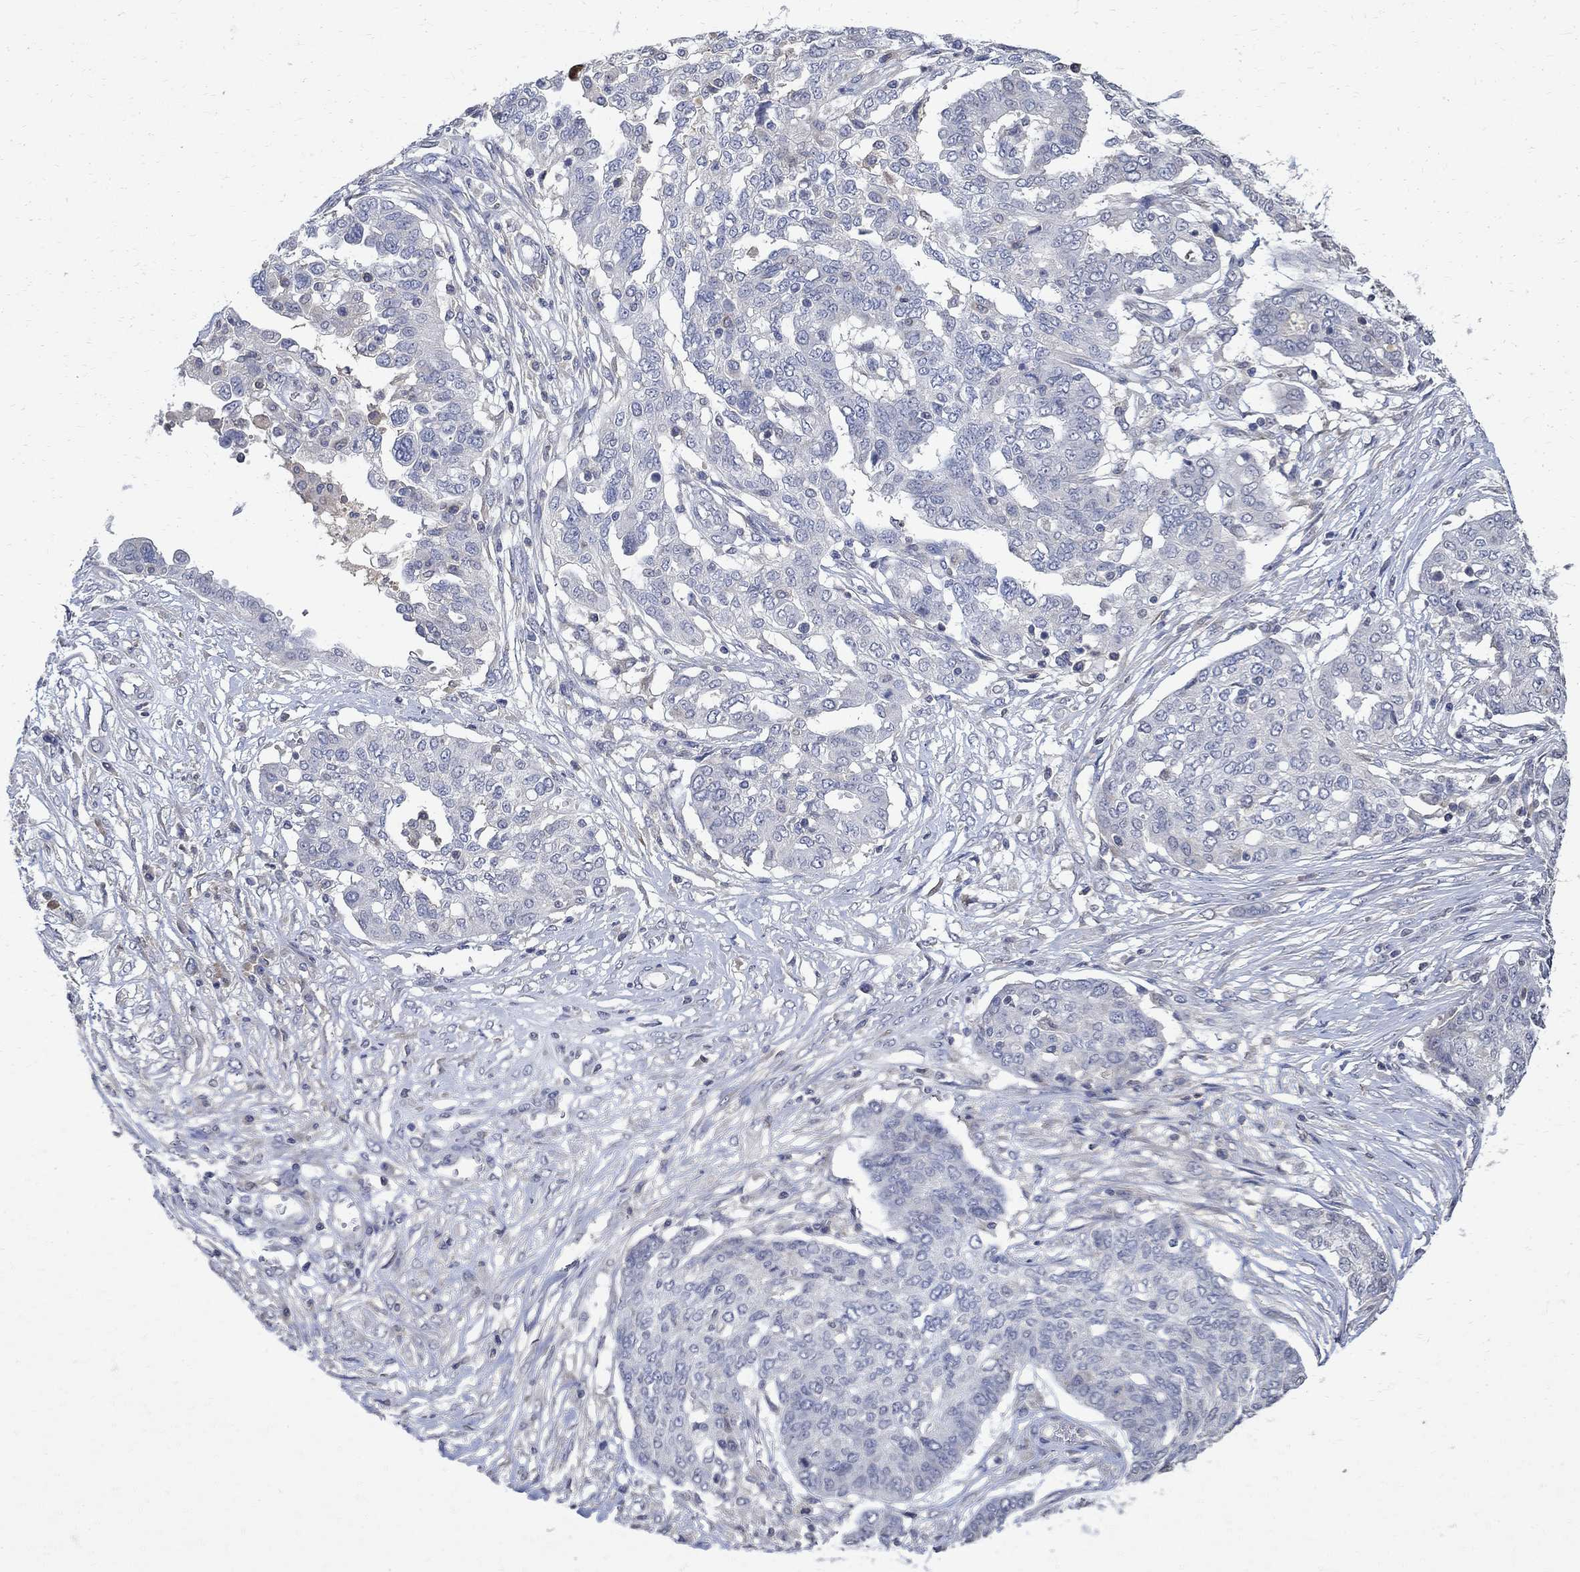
{"staining": {"intensity": "negative", "quantity": "none", "location": "none"}, "tissue": "ovarian cancer", "cell_type": "Tumor cells", "image_type": "cancer", "snomed": [{"axis": "morphology", "description": "Cystadenocarcinoma, serous, NOS"}, {"axis": "topography", "description": "Ovary"}], "caption": "Tumor cells show no significant protein positivity in serous cystadenocarcinoma (ovarian).", "gene": "TMEM169", "patient": {"sex": "female", "age": 67}}